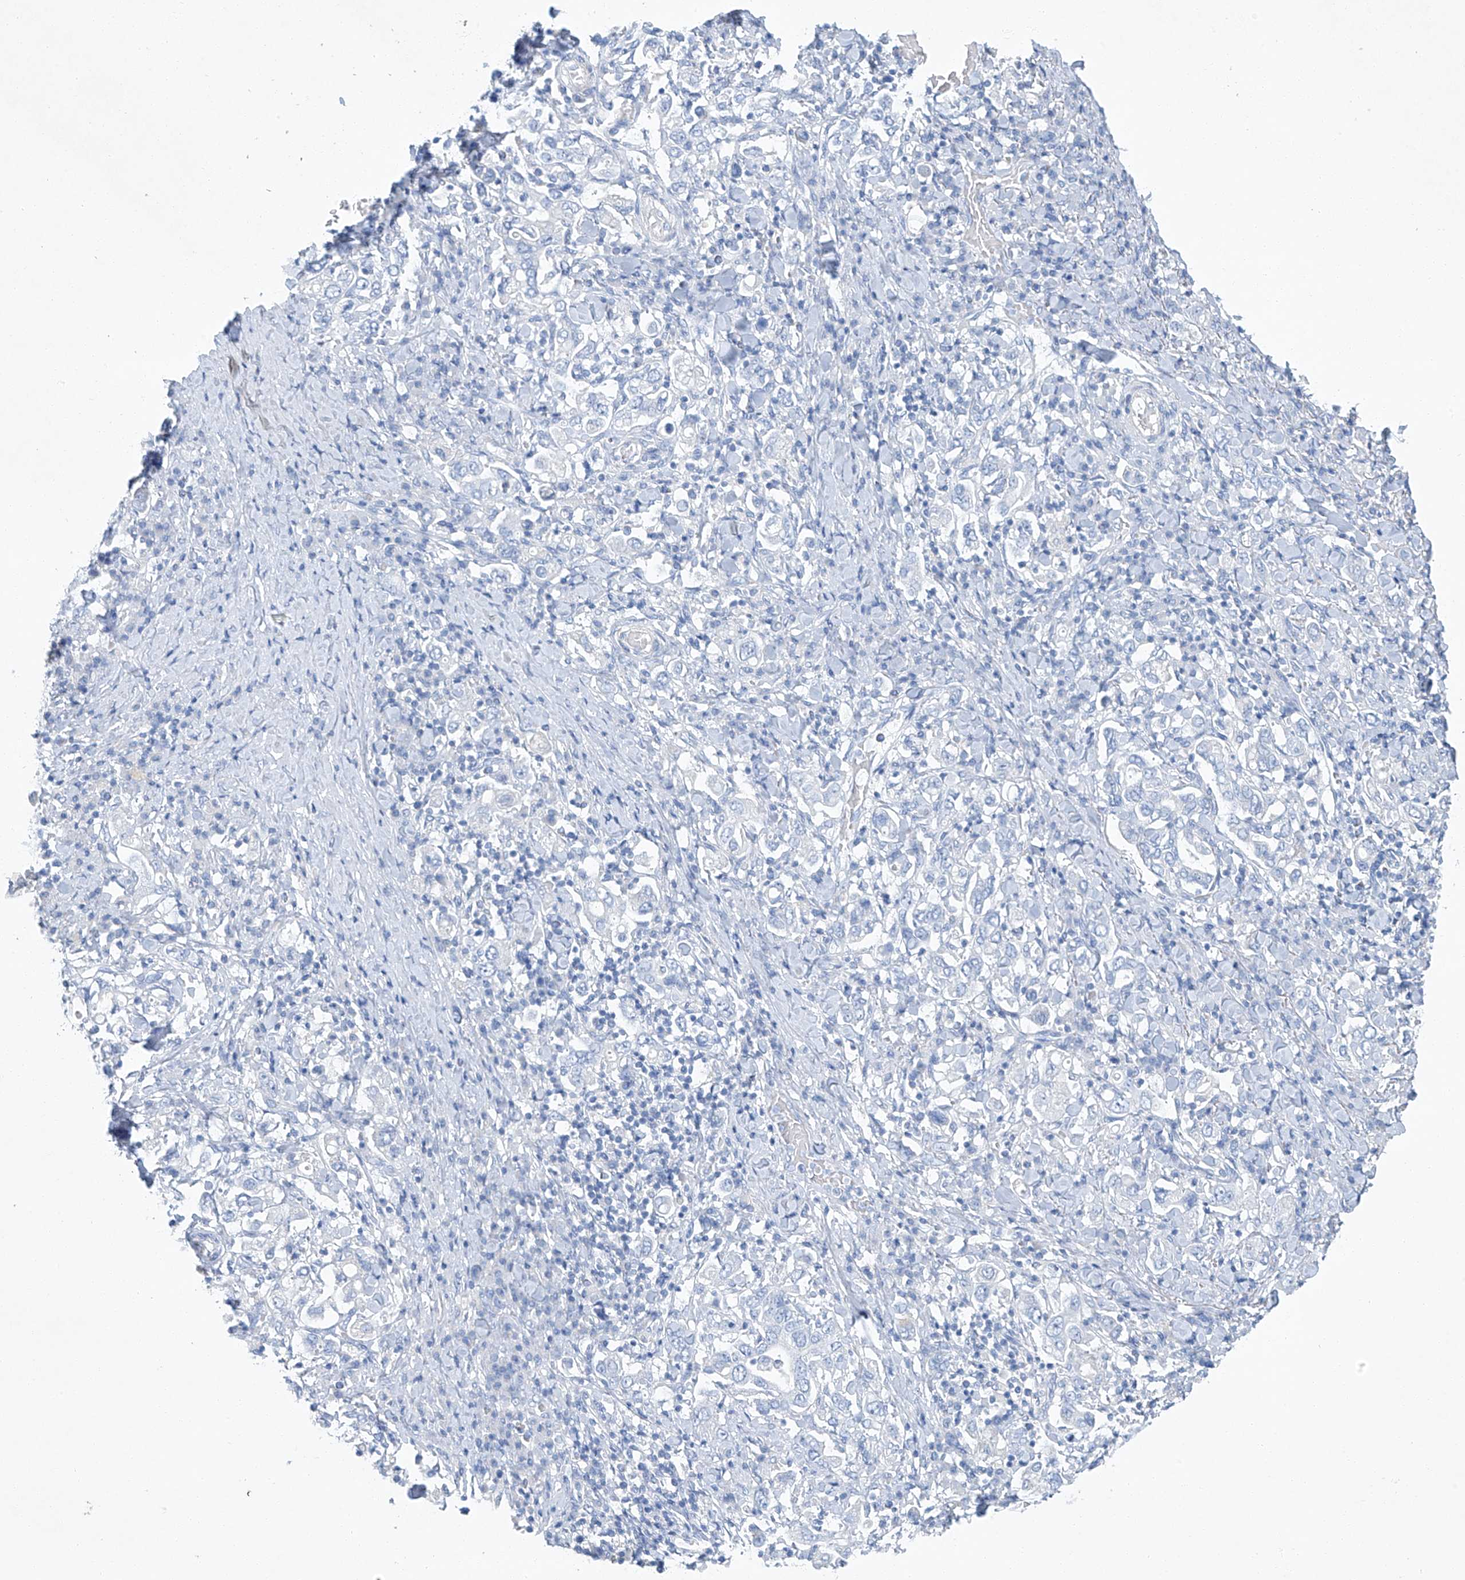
{"staining": {"intensity": "negative", "quantity": "none", "location": "none"}, "tissue": "stomach cancer", "cell_type": "Tumor cells", "image_type": "cancer", "snomed": [{"axis": "morphology", "description": "Adenocarcinoma, NOS"}, {"axis": "topography", "description": "Stomach, upper"}], "caption": "Immunohistochemistry (IHC) image of neoplastic tissue: human stomach cancer stained with DAB (3,3'-diaminobenzidine) displays no significant protein positivity in tumor cells. (Brightfield microscopy of DAB immunohistochemistry at high magnification).", "gene": "C1orf87", "patient": {"sex": "male", "age": 62}}